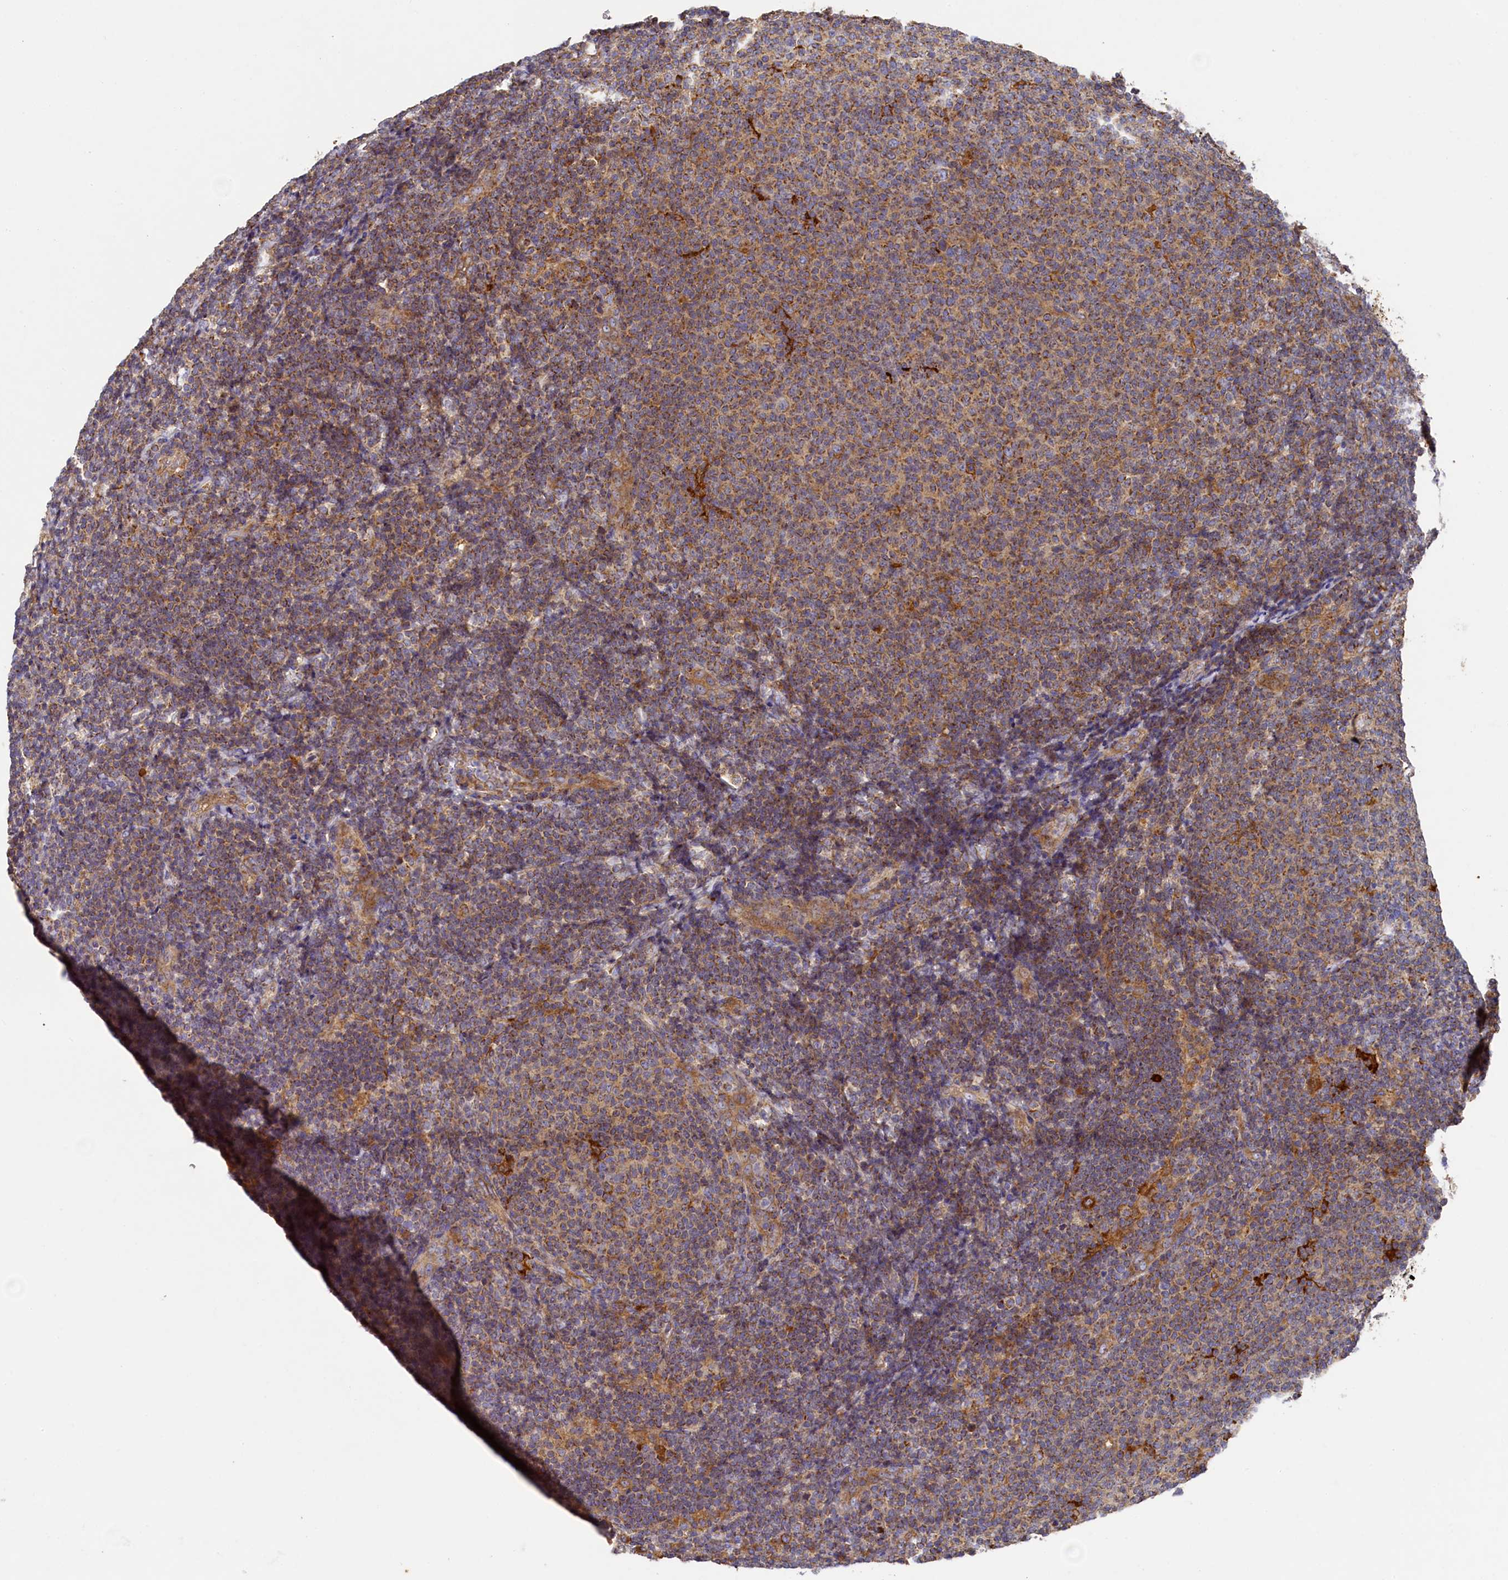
{"staining": {"intensity": "moderate", "quantity": ">75%", "location": "cytoplasmic/membranous"}, "tissue": "lymphoma", "cell_type": "Tumor cells", "image_type": "cancer", "snomed": [{"axis": "morphology", "description": "Malignant lymphoma, non-Hodgkin's type, Low grade"}, {"axis": "topography", "description": "Lymph node"}], "caption": "Protein expression analysis of lymphoma displays moderate cytoplasmic/membranous positivity in approximately >75% of tumor cells.", "gene": "SEC31B", "patient": {"sex": "male", "age": 66}}